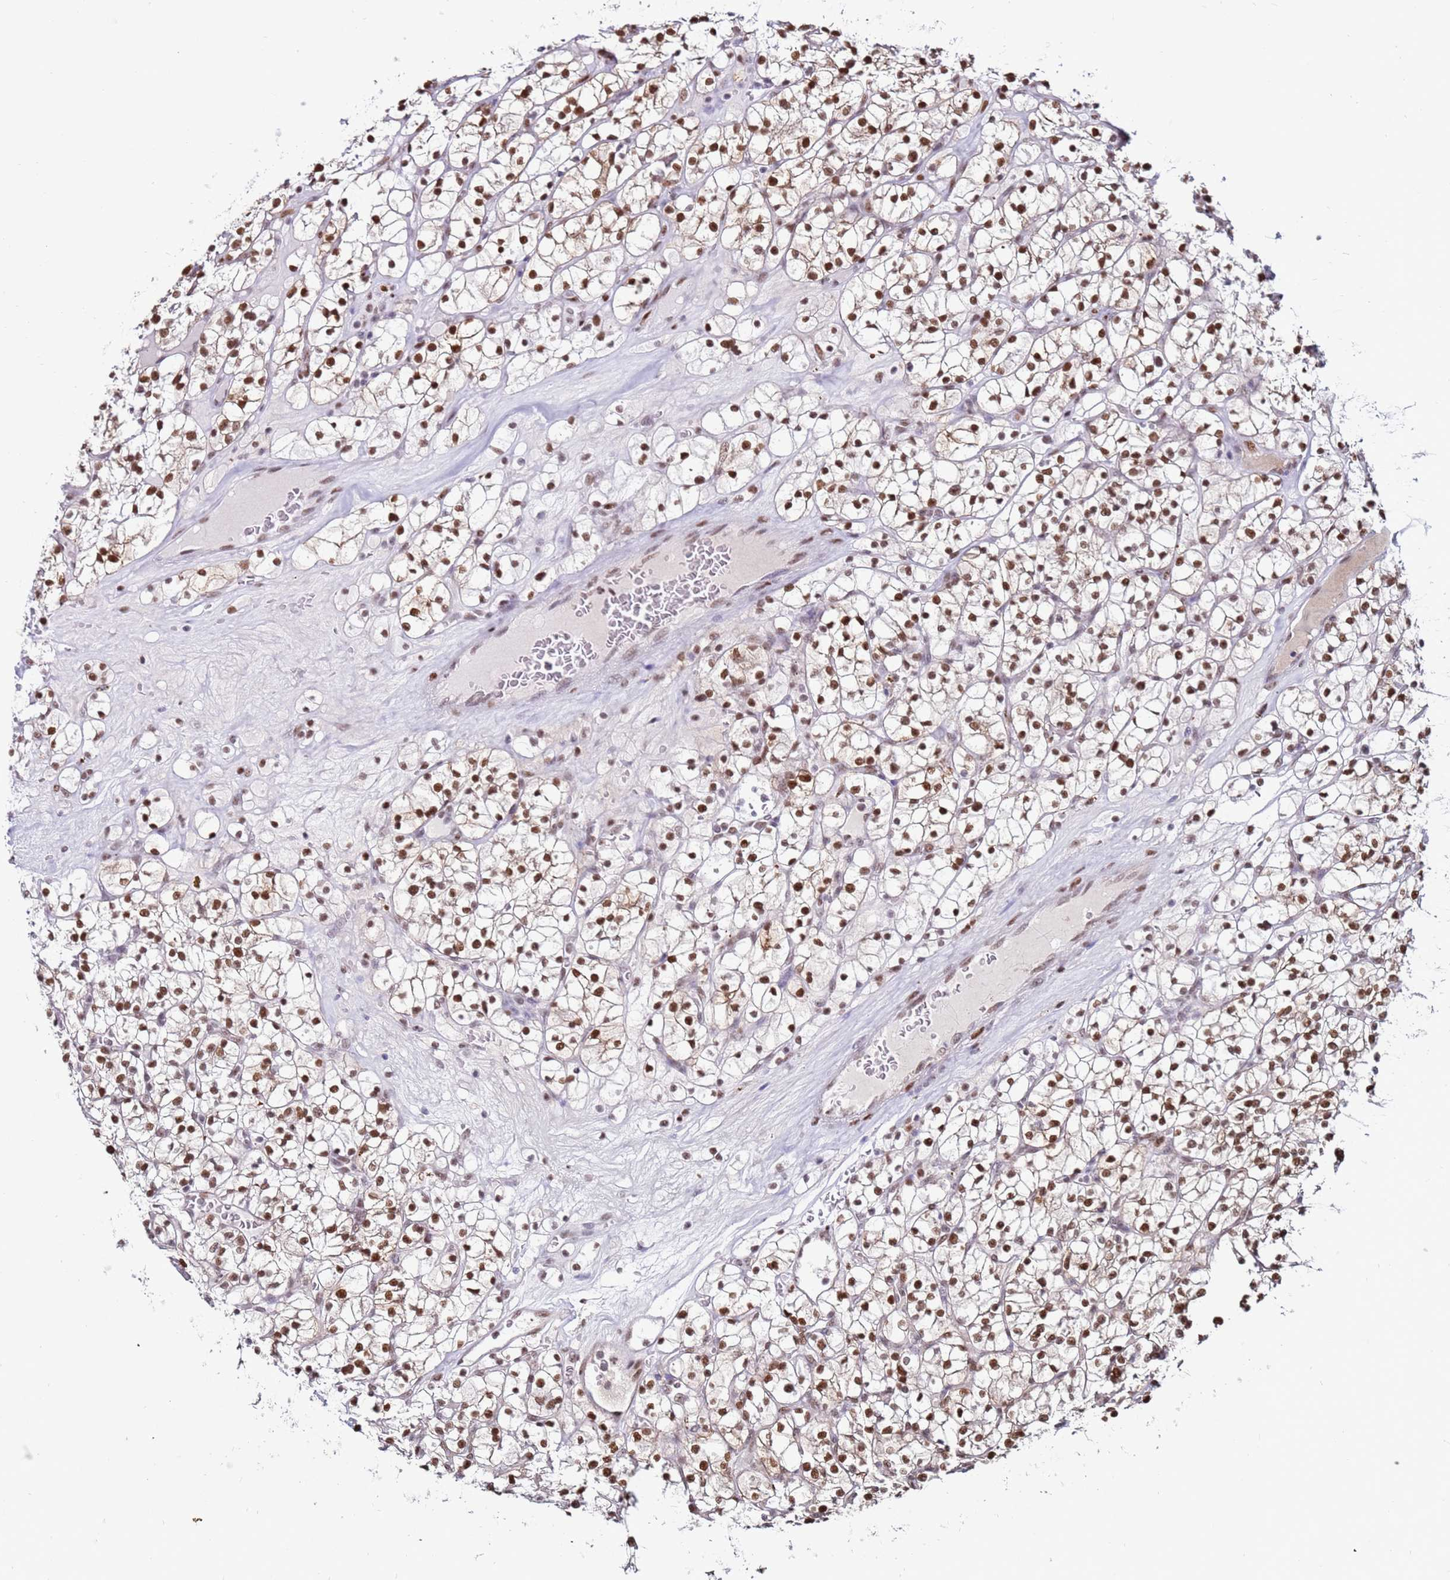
{"staining": {"intensity": "strong", "quantity": "25%-75%", "location": "nuclear"}, "tissue": "renal cancer", "cell_type": "Tumor cells", "image_type": "cancer", "snomed": [{"axis": "morphology", "description": "Adenocarcinoma, NOS"}, {"axis": "topography", "description": "Kidney"}], "caption": "IHC (DAB (3,3'-diaminobenzidine)) staining of renal adenocarcinoma reveals strong nuclear protein positivity in about 25%-75% of tumor cells.", "gene": "KPNA4", "patient": {"sex": "female", "age": 64}}